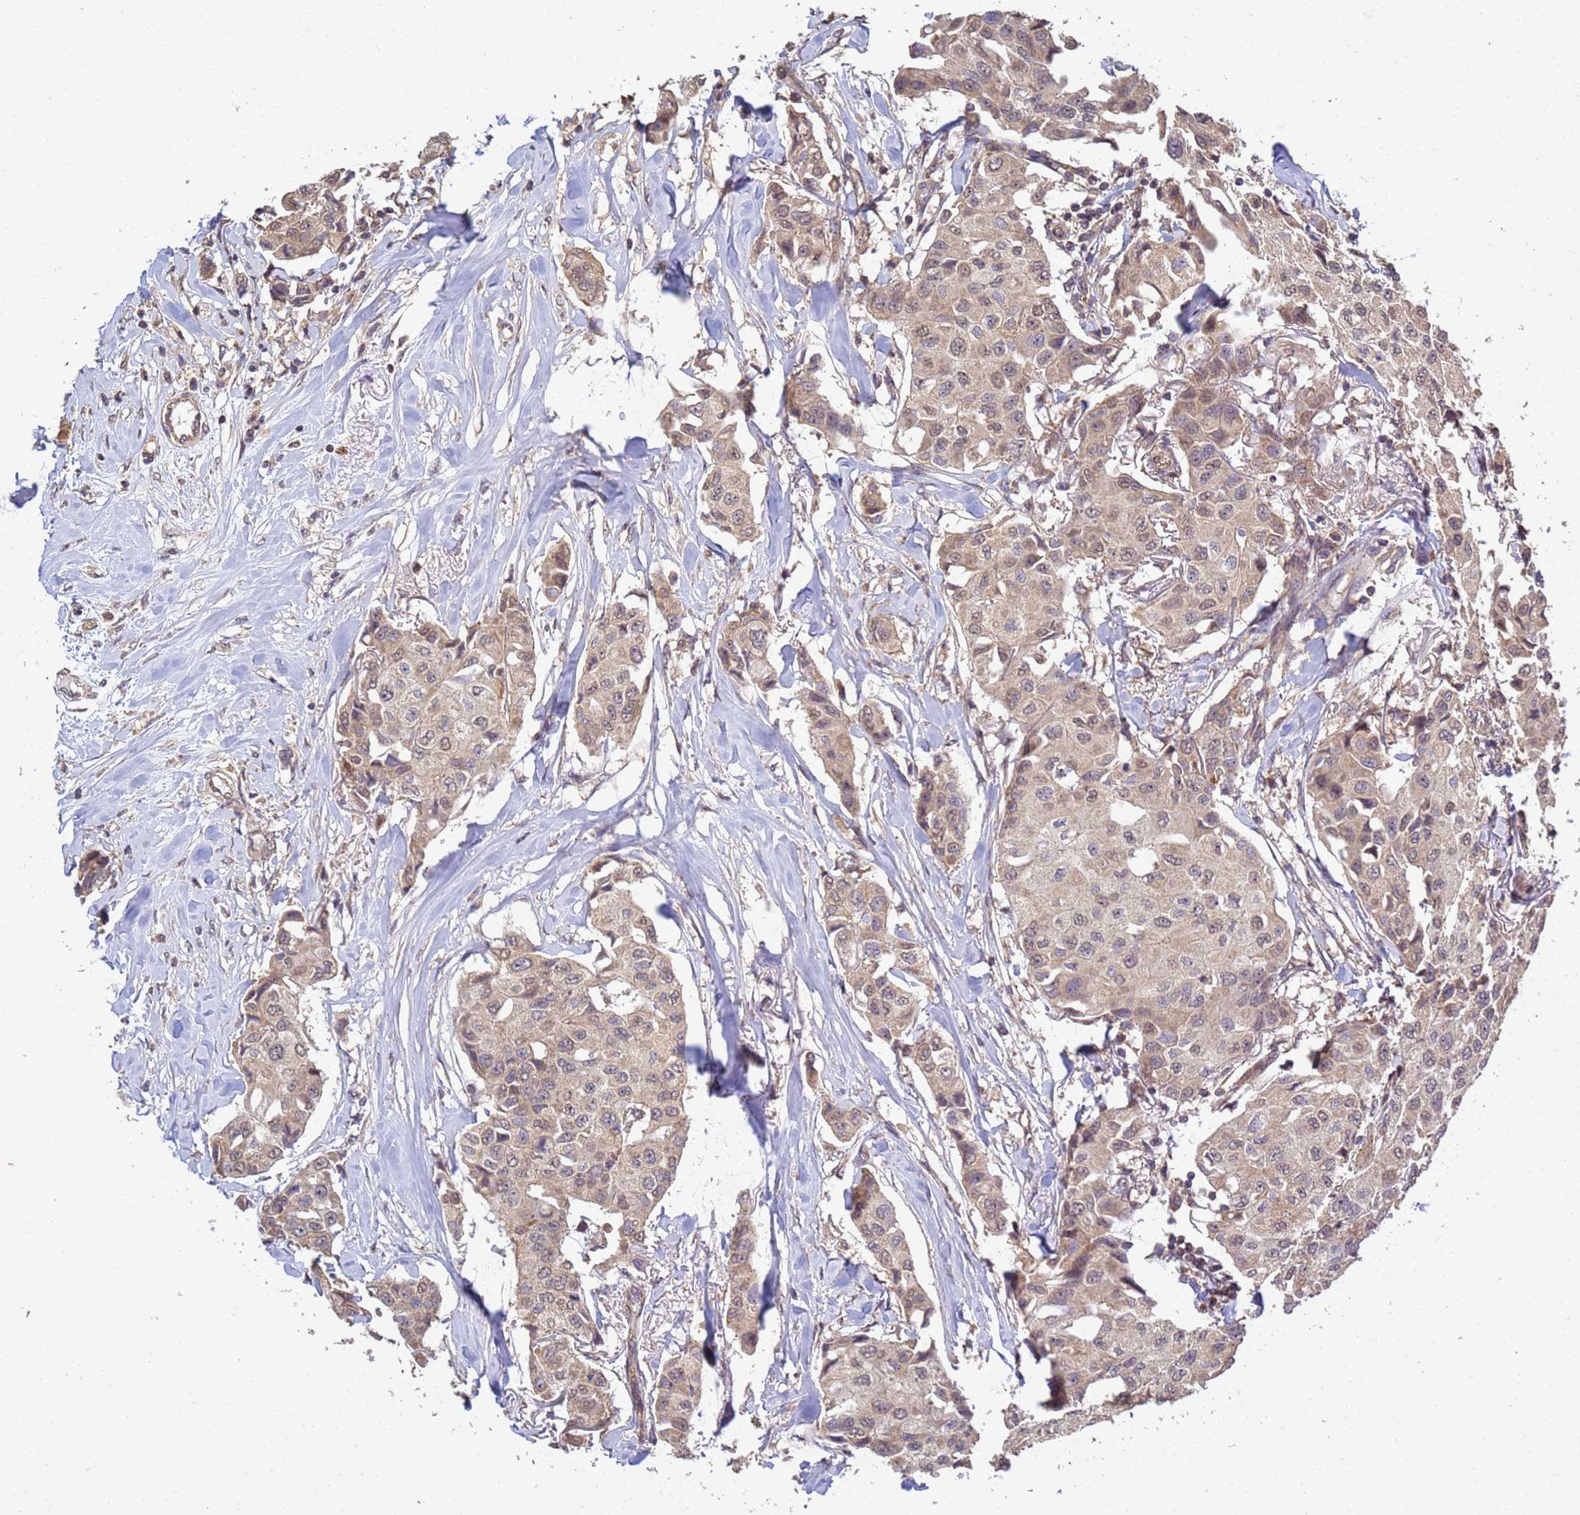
{"staining": {"intensity": "weak", "quantity": ">75%", "location": "cytoplasmic/membranous"}, "tissue": "breast cancer", "cell_type": "Tumor cells", "image_type": "cancer", "snomed": [{"axis": "morphology", "description": "Duct carcinoma"}, {"axis": "topography", "description": "Breast"}], "caption": "The immunohistochemical stain highlights weak cytoplasmic/membranous expression in tumor cells of breast invasive ductal carcinoma tissue. (IHC, brightfield microscopy, high magnification).", "gene": "P2RX7", "patient": {"sex": "female", "age": 80}}